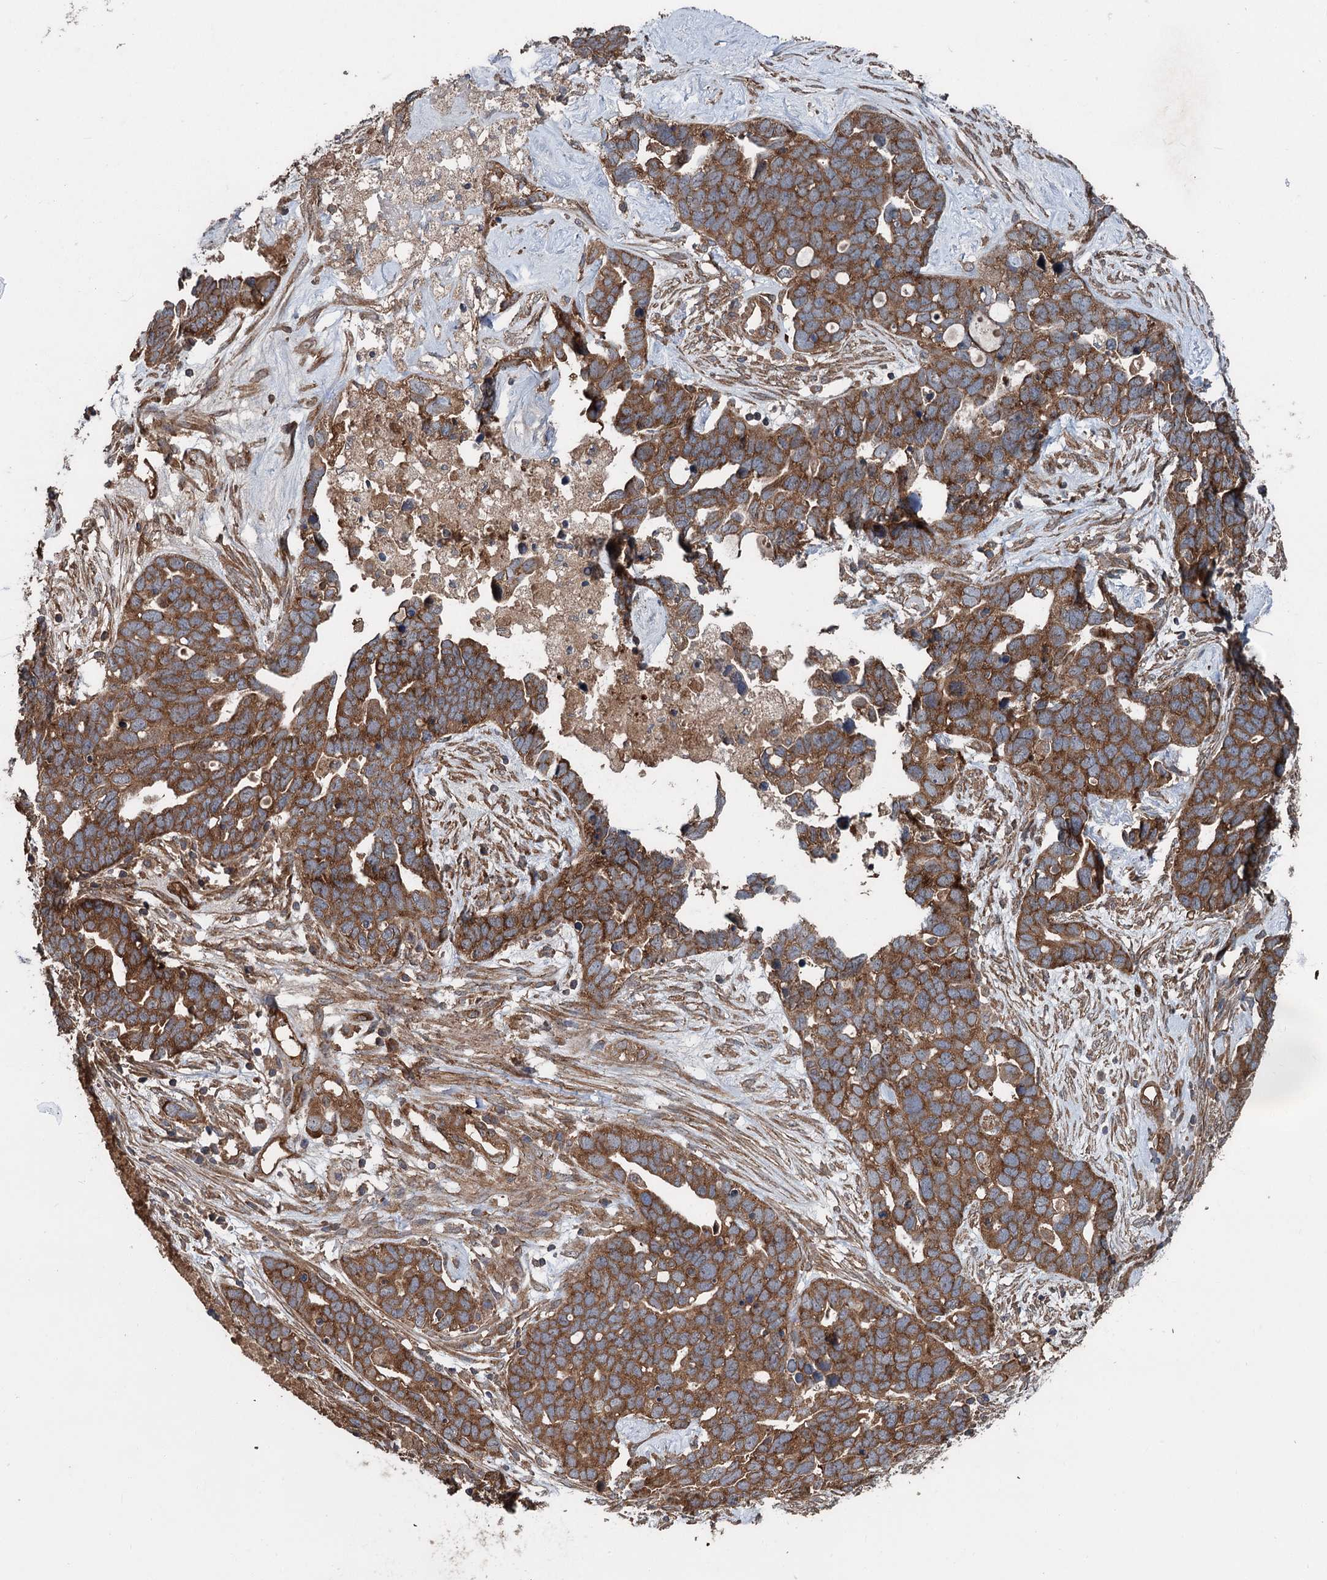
{"staining": {"intensity": "moderate", "quantity": ">75%", "location": "cytoplasmic/membranous"}, "tissue": "ovarian cancer", "cell_type": "Tumor cells", "image_type": "cancer", "snomed": [{"axis": "morphology", "description": "Cystadenocarcinoma, serous, NOS"}, {"axis": "topography", "description": "Ovary"}], "caption": "DAB (3,3'-diaminobenzidine) immunohistochemical staining of human serous cystadenocarcinoma (ovarian) displays moderate cytoplasmic/membranous protein positivity in approximately >75% of tumor cells.", "gene": "RNF214", "patient": {"sex": "female", "age": 54}}